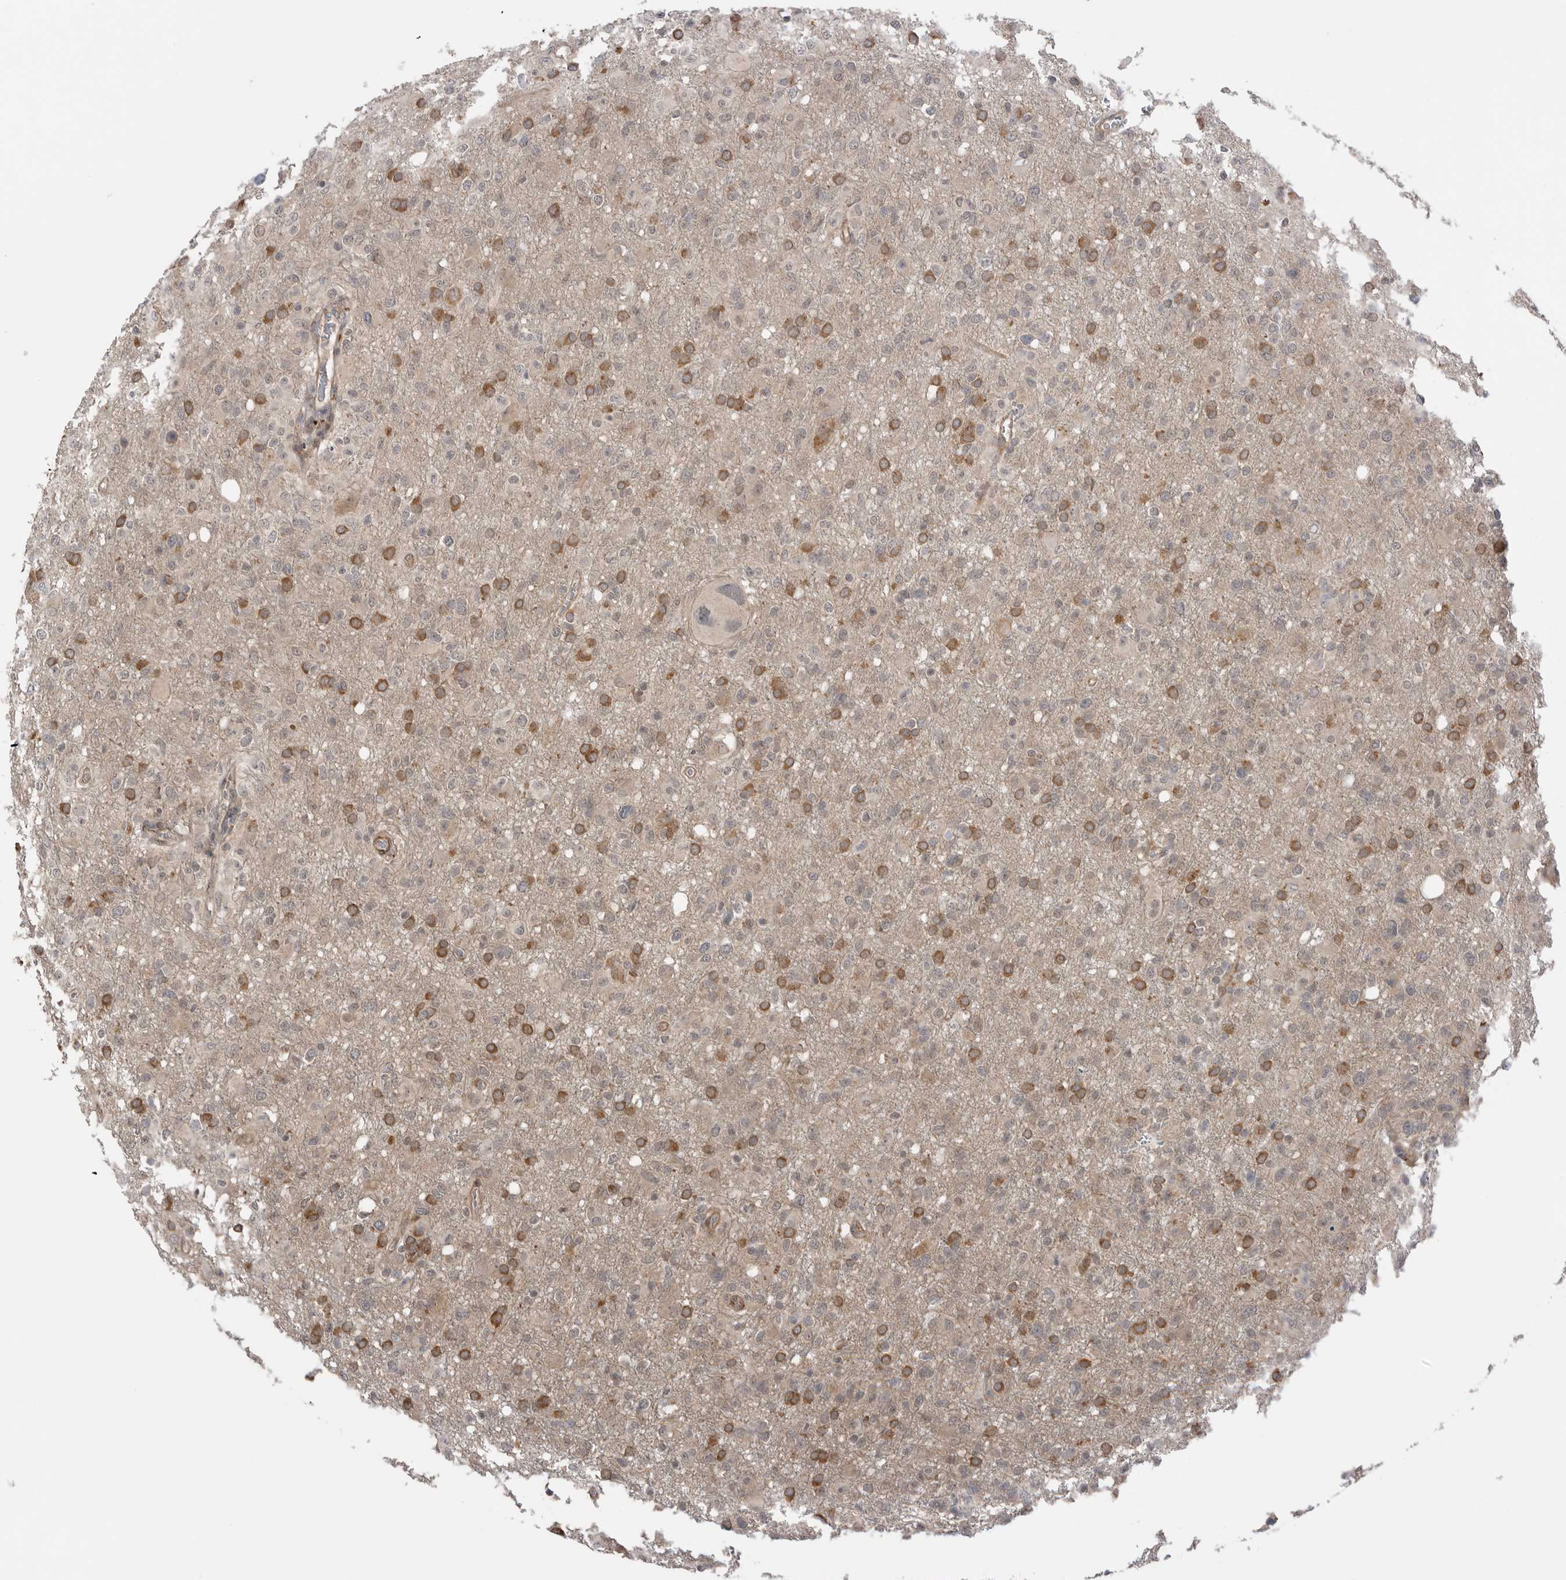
{"staining": {"intensity": "moderate", "quantity": "<25%", "location": "cytoplasmic/membranous"}, "tissue": "glioma", "cell_type": "Tumor cells", "image_type": "cancer", "snomed": [{"axis": "morphology", "description": "Glioma, malignant, High grade"}, {"axis": "topography", "description": "Brain"}], "caption": "Immunohistochemical staining of human malignant glioma (high-grade) displays low levels of moderate cytoplasmic/membranous protein staining in about <25% of tumor cells. (DAB (3,3'-diaminobenzidine) IHC with brightfield microscopy, high magnification).", "gene": "PEAK1", "patient": {"sex": "female", "age": 57}}